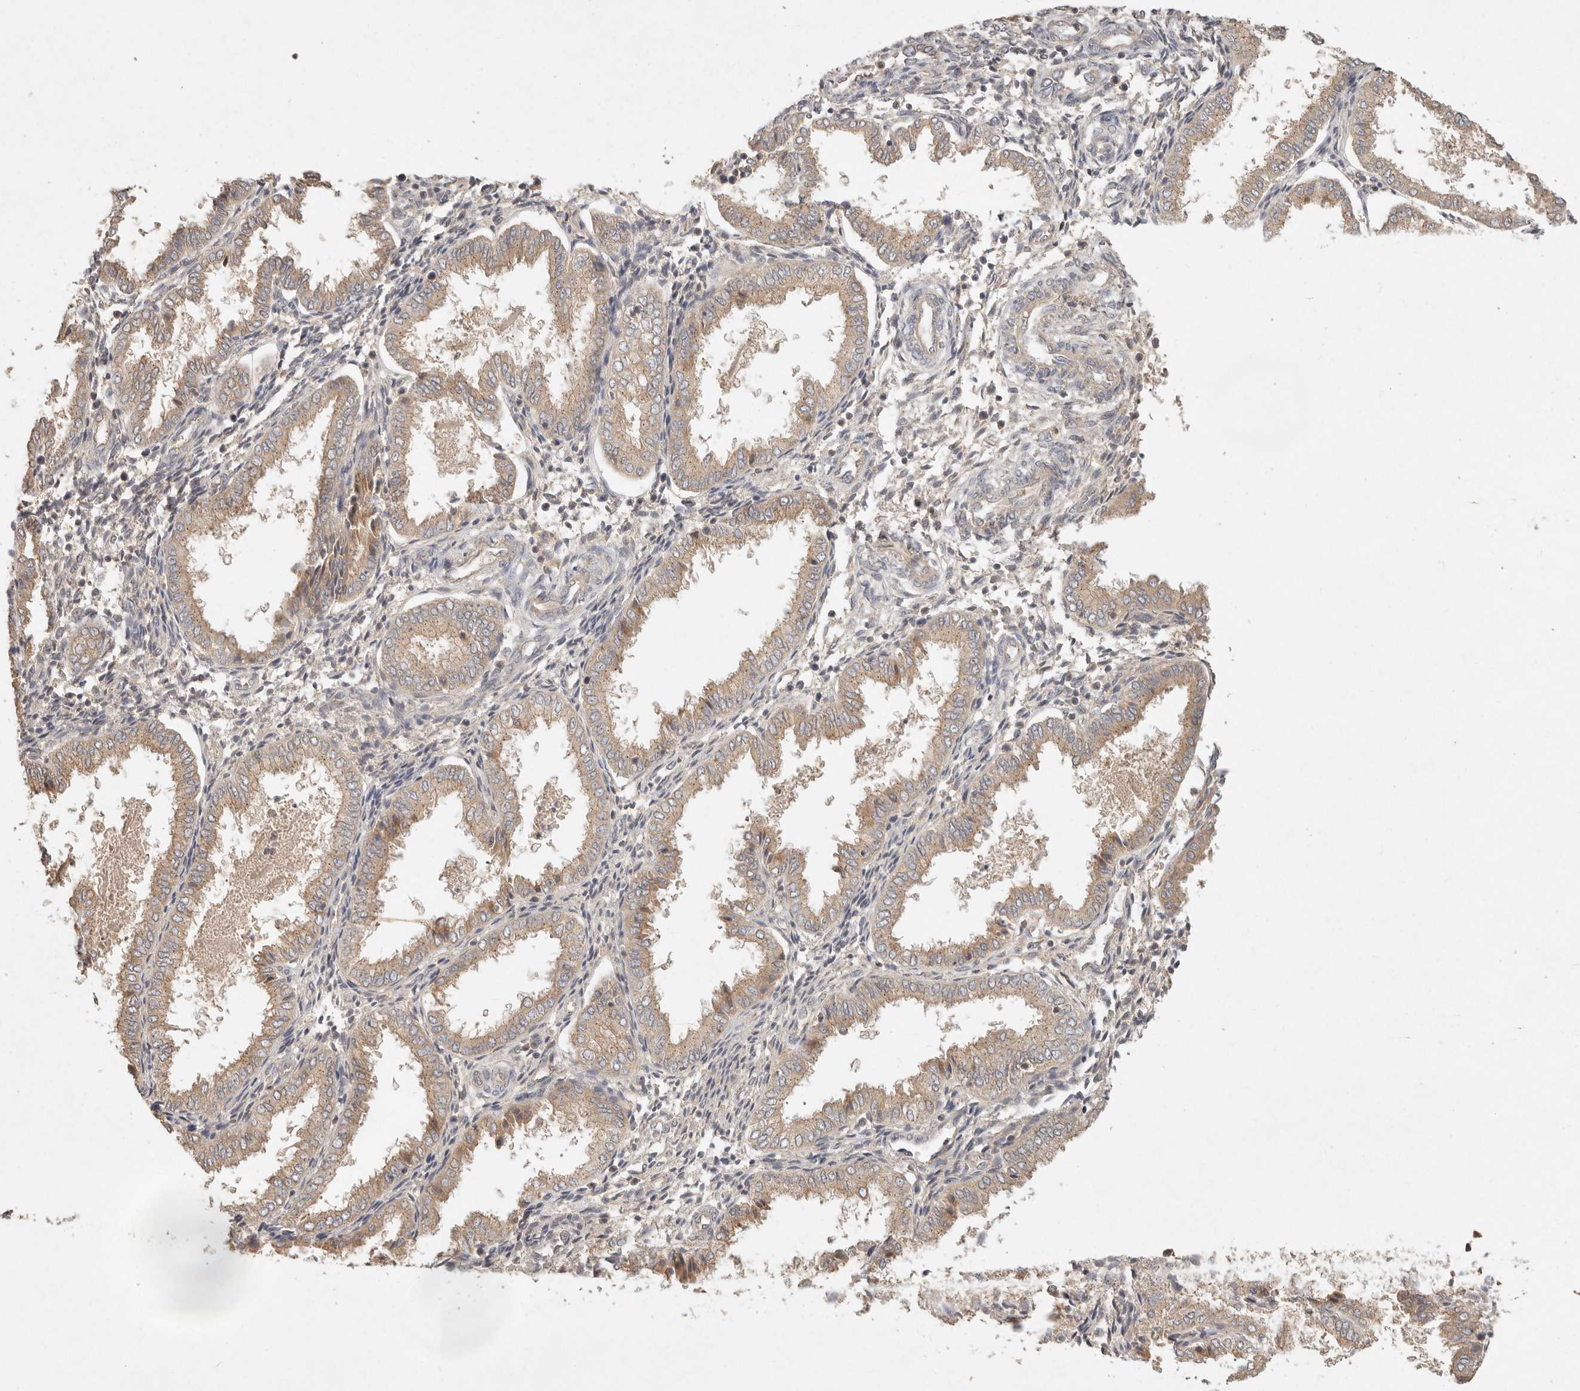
{"staining": {"intensity": "negative", "quantity": "none", "location": "none"}, "tissue": "endometrium", "cell_type": "Cells in endometrial stroma", "image_type": "normal", "snomed": [{"axis": "morphology", "description": "Normal tissue, NOS"}, {"axis": "topography", "description": "Endometrium"}], "caption": "This is an immunohistochemistry histopathology image of normal endometrium. There is no positivity in cells in endometrial stroma.", "gene": "HECTD3", "patient": {"sex": "female", "age": 33}}